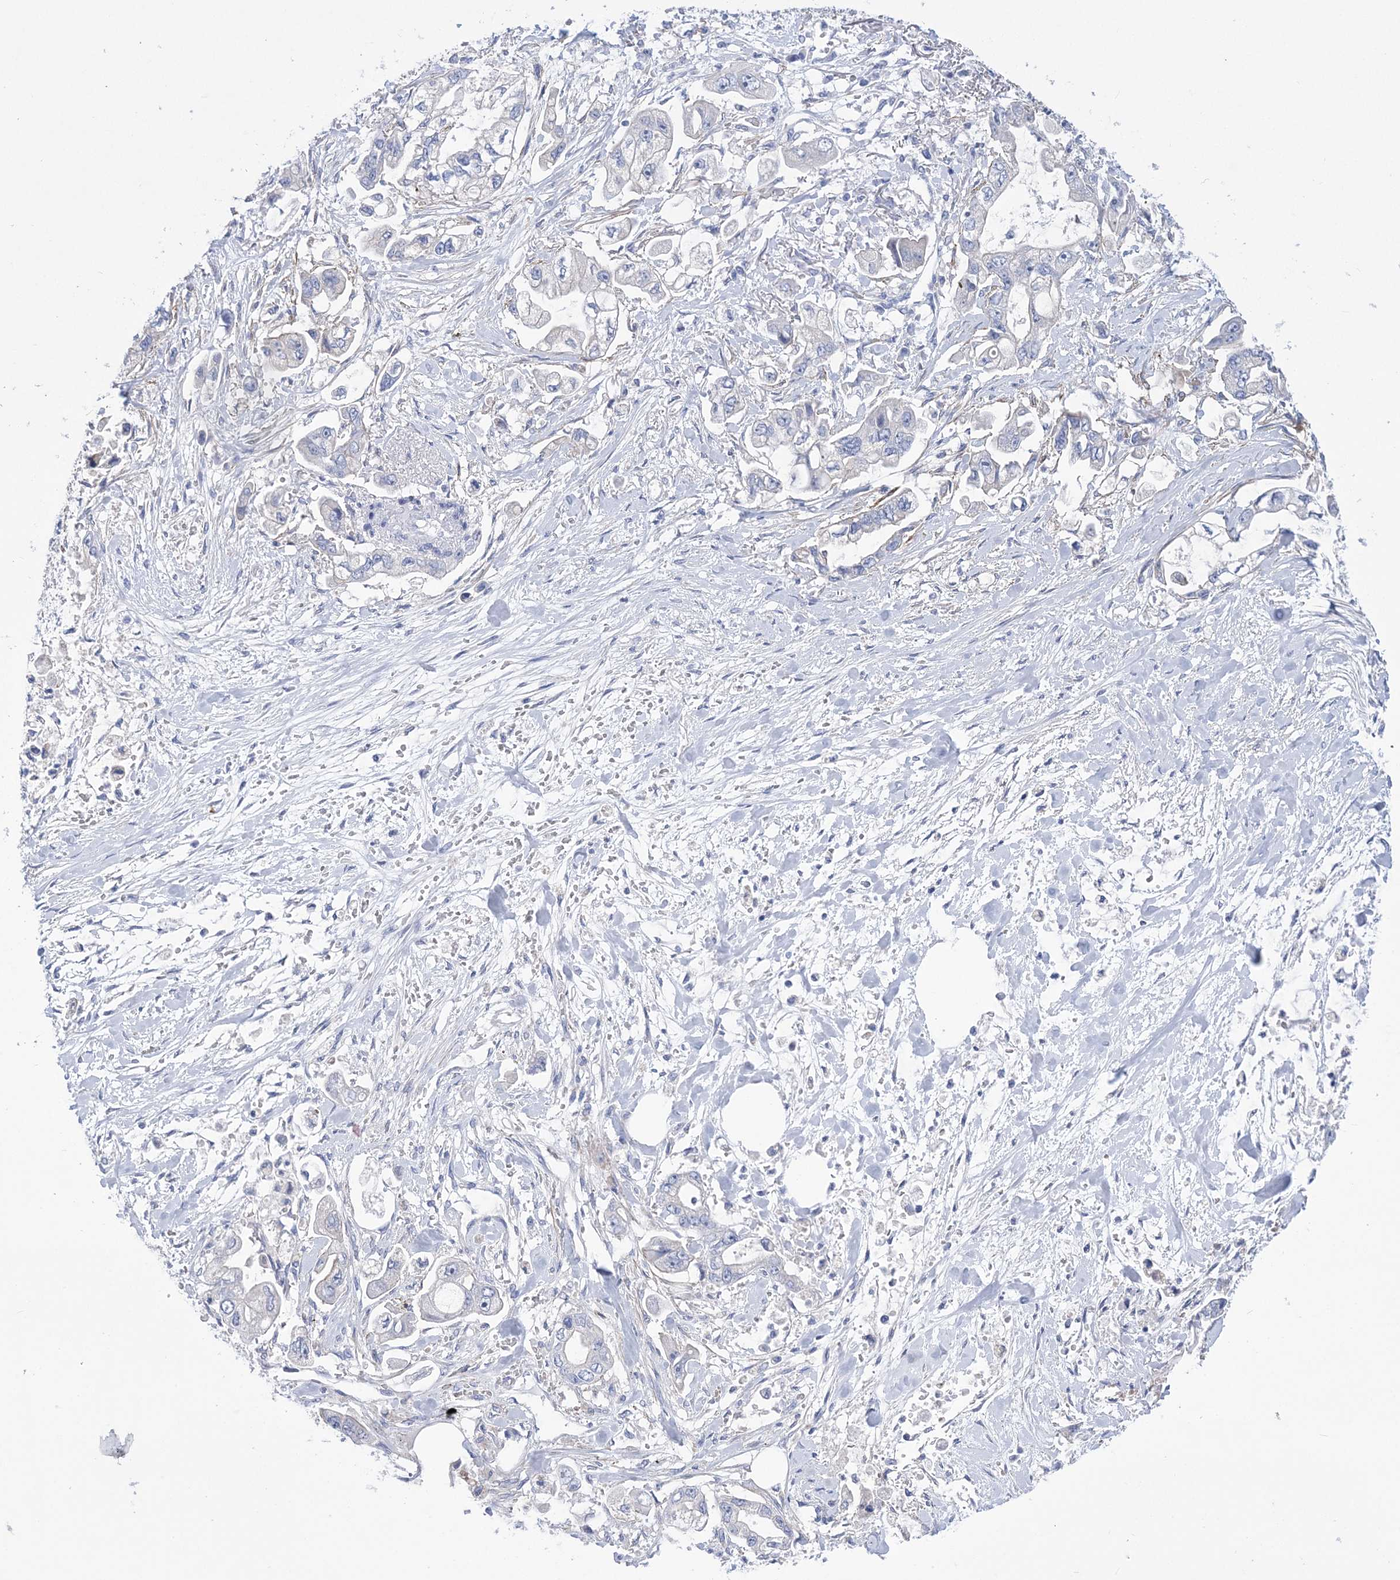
{"staining": {"intensity": "negative", "quantity": "none", "location": "none"}, "tissue": "stomach cancer", "cell_type": "Tumor cells", "image_type": "cancer", "snomed": [{"axis": "morphology", "description": "Adenocarcinoma, NOS"}, {"axis": "topography", "description": "Stomach"}], "caption": "This is an immunohistochemistry image of human stomach adenocarcinoma. There is no expression in tumor cells.", "gene": "WDR74", "patient": {"sex": "male", "age": 62}}